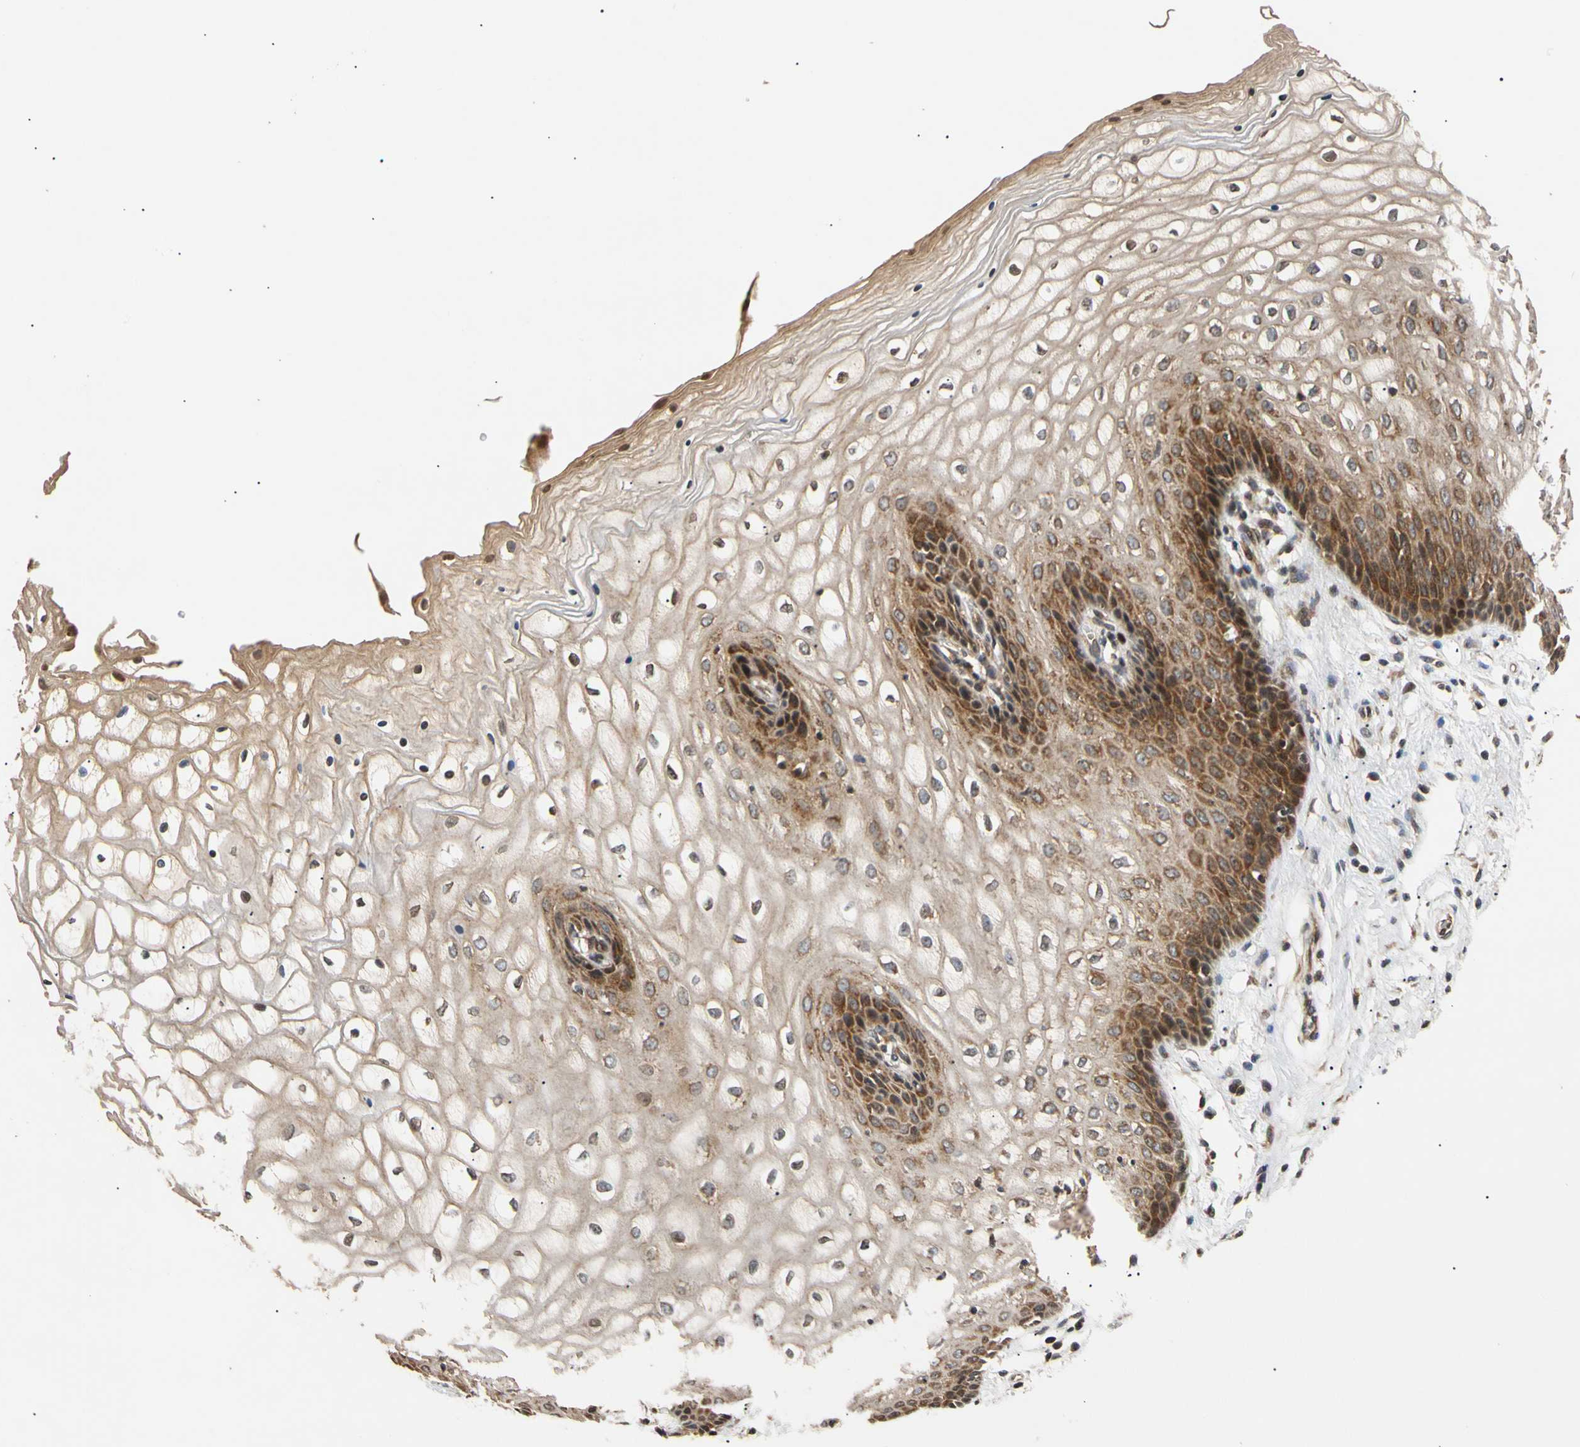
{"staining": {"intensity": "strong", "quantity": "25%-75%", "location": "cytoplasmic/membranous,nuclear"}, "tissue": "vagina", "cell_type": "Squamous epithelial cells", "image_type": "normal", "snomed": [{"axis": "morphology", "description": "Normal tissue, NOS"}, {"axis": "topography", "description": "Vagina"}], "caption": "A micrograph showing strong cytoplasmic/membranous,nuclear staining in approximately 25%-75% of squamous epithelial cells in normal vagina, as visualized by brown immunohistochemical staining.", "gene": "MRPS22", "patient": {"sex": "female", "age": 34}}